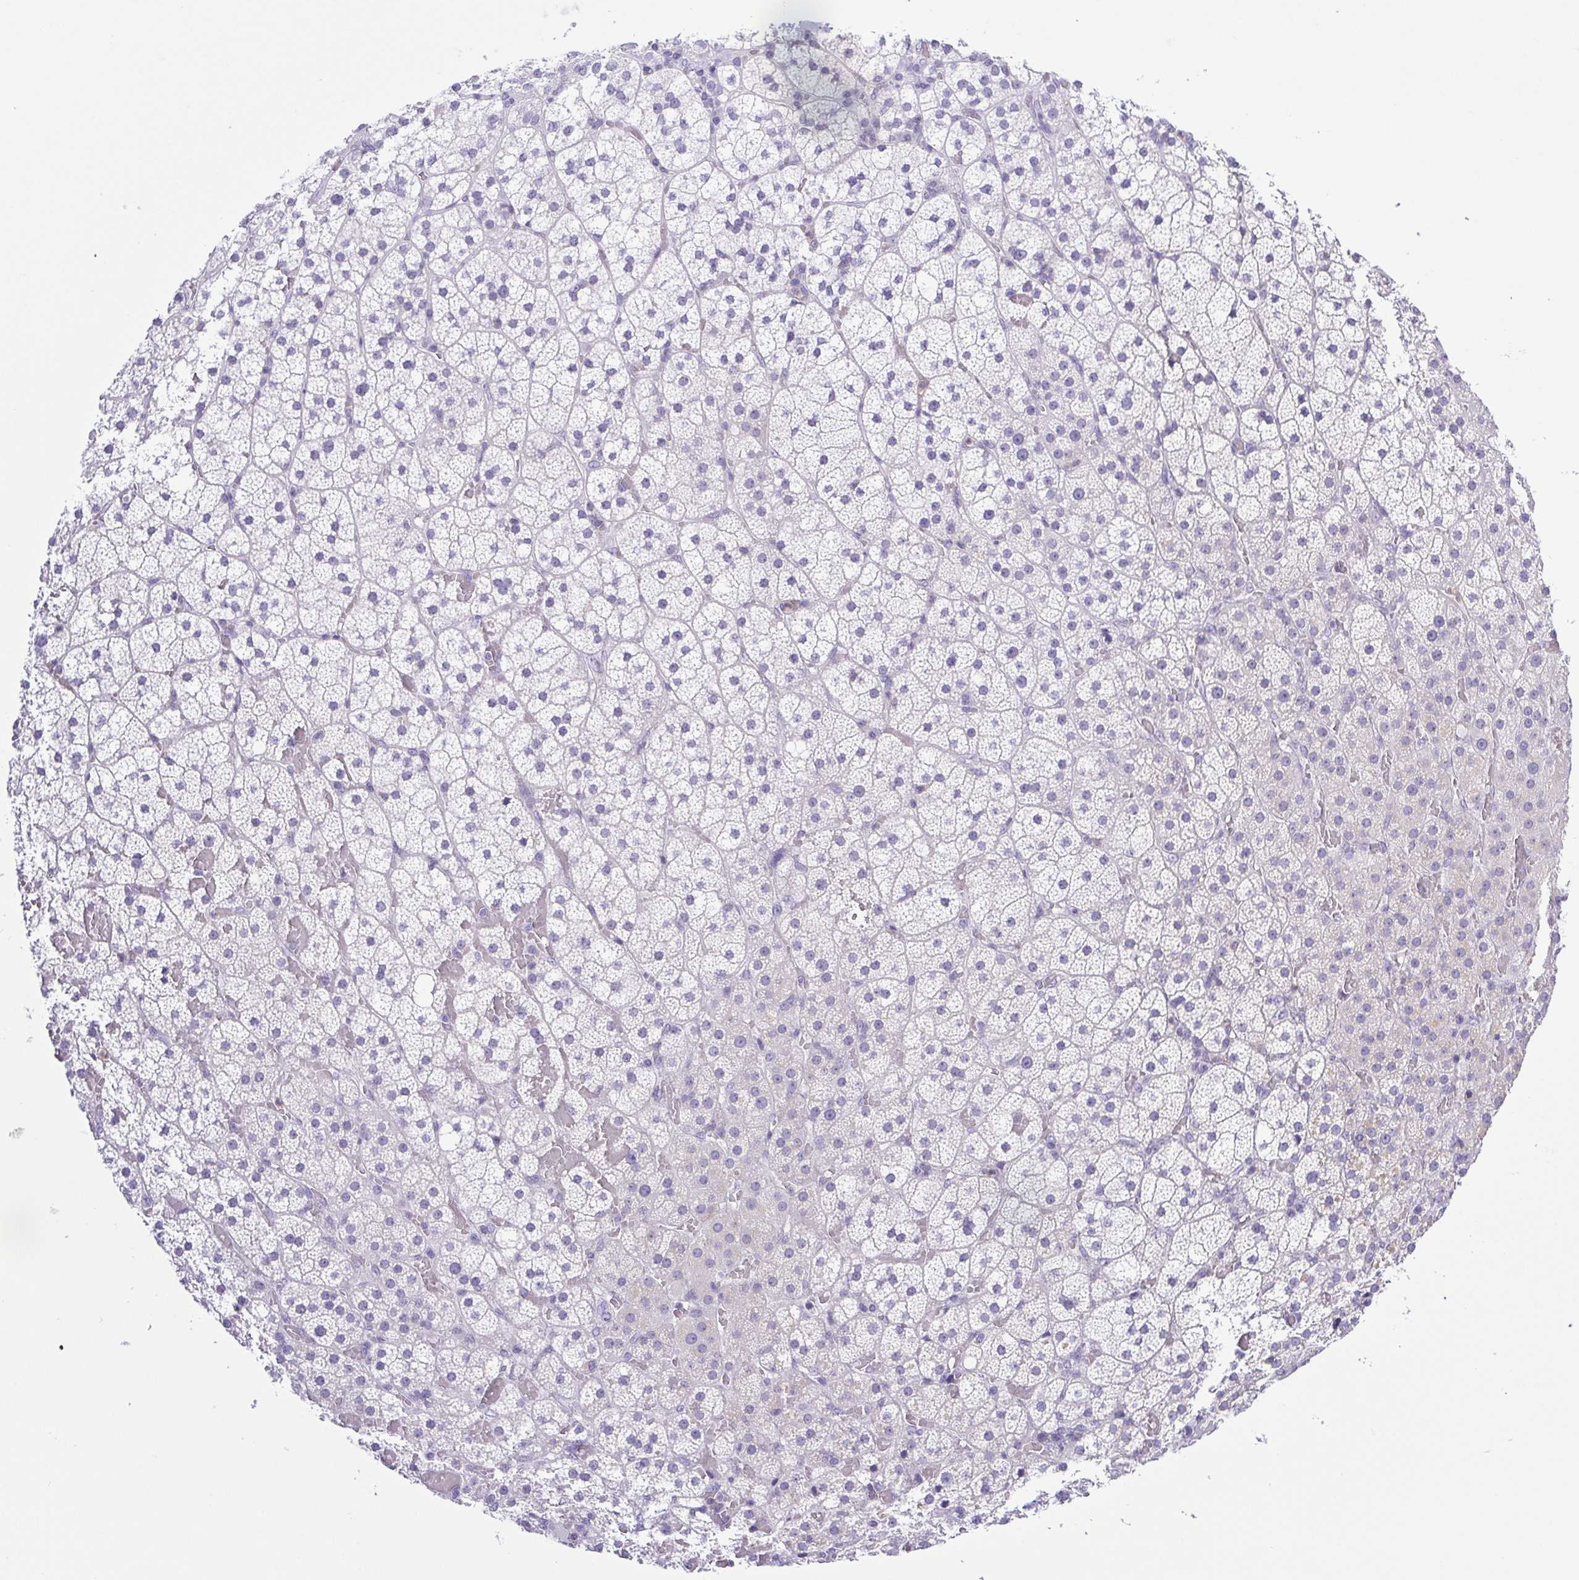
{"staining": {"intensity": "negative", "quantity": "none", "location": "none"}, "tissue": "adrenal gland", "cell_type": "Glandular cells", "image_type": "normal", "snomed": [{"axis": "morphology", "description": "Normal tissue, NOS"}, {"axis": "topography", "description": "Adrenal gland"}], "caption": "Protein analysis of unremarkable adrenal gland shows no significant staining in glandular cells.", "gene": "SYNPR", "patient": {"sex": "male", "age": 53}}